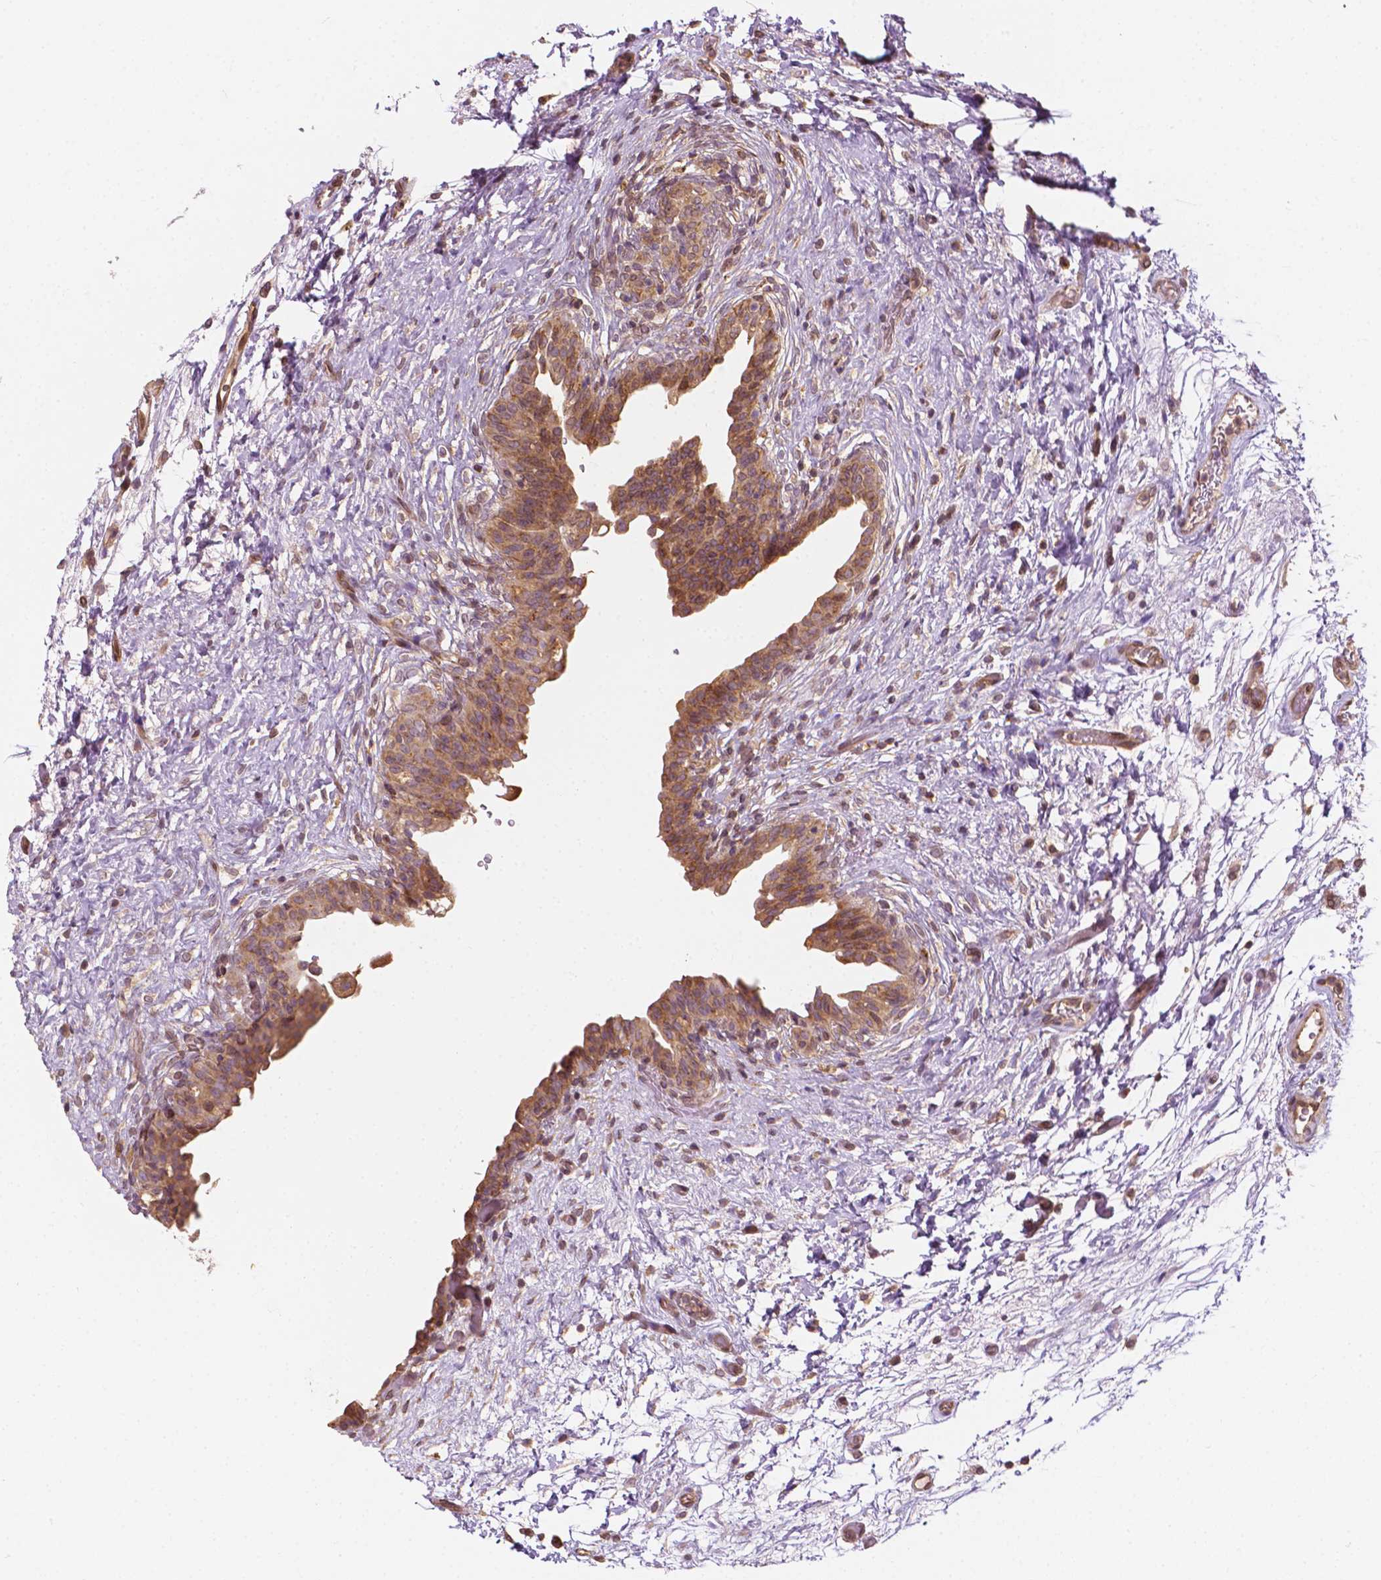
{"staining": {"intensity": "moderate", "quantity": ">75%", "location": "cytoplasmic/membranous"}, "tissue": "urinary bladder", "cell_type": "Urothelial cells", "image_type": "normal", "snomed": [{"axis": "morphology", "description": "Normal tissue, NOS"}, {"axis": "topography", "description": "Urinary bladder"}], "caption": "Protein analysis of normal urinary bladder reveals moderate cytoplasmic/membranous positivity in about >75% of urothelial cells.", "gene": "G3BP1", "patient": {"sex": "male", "age": 69}}